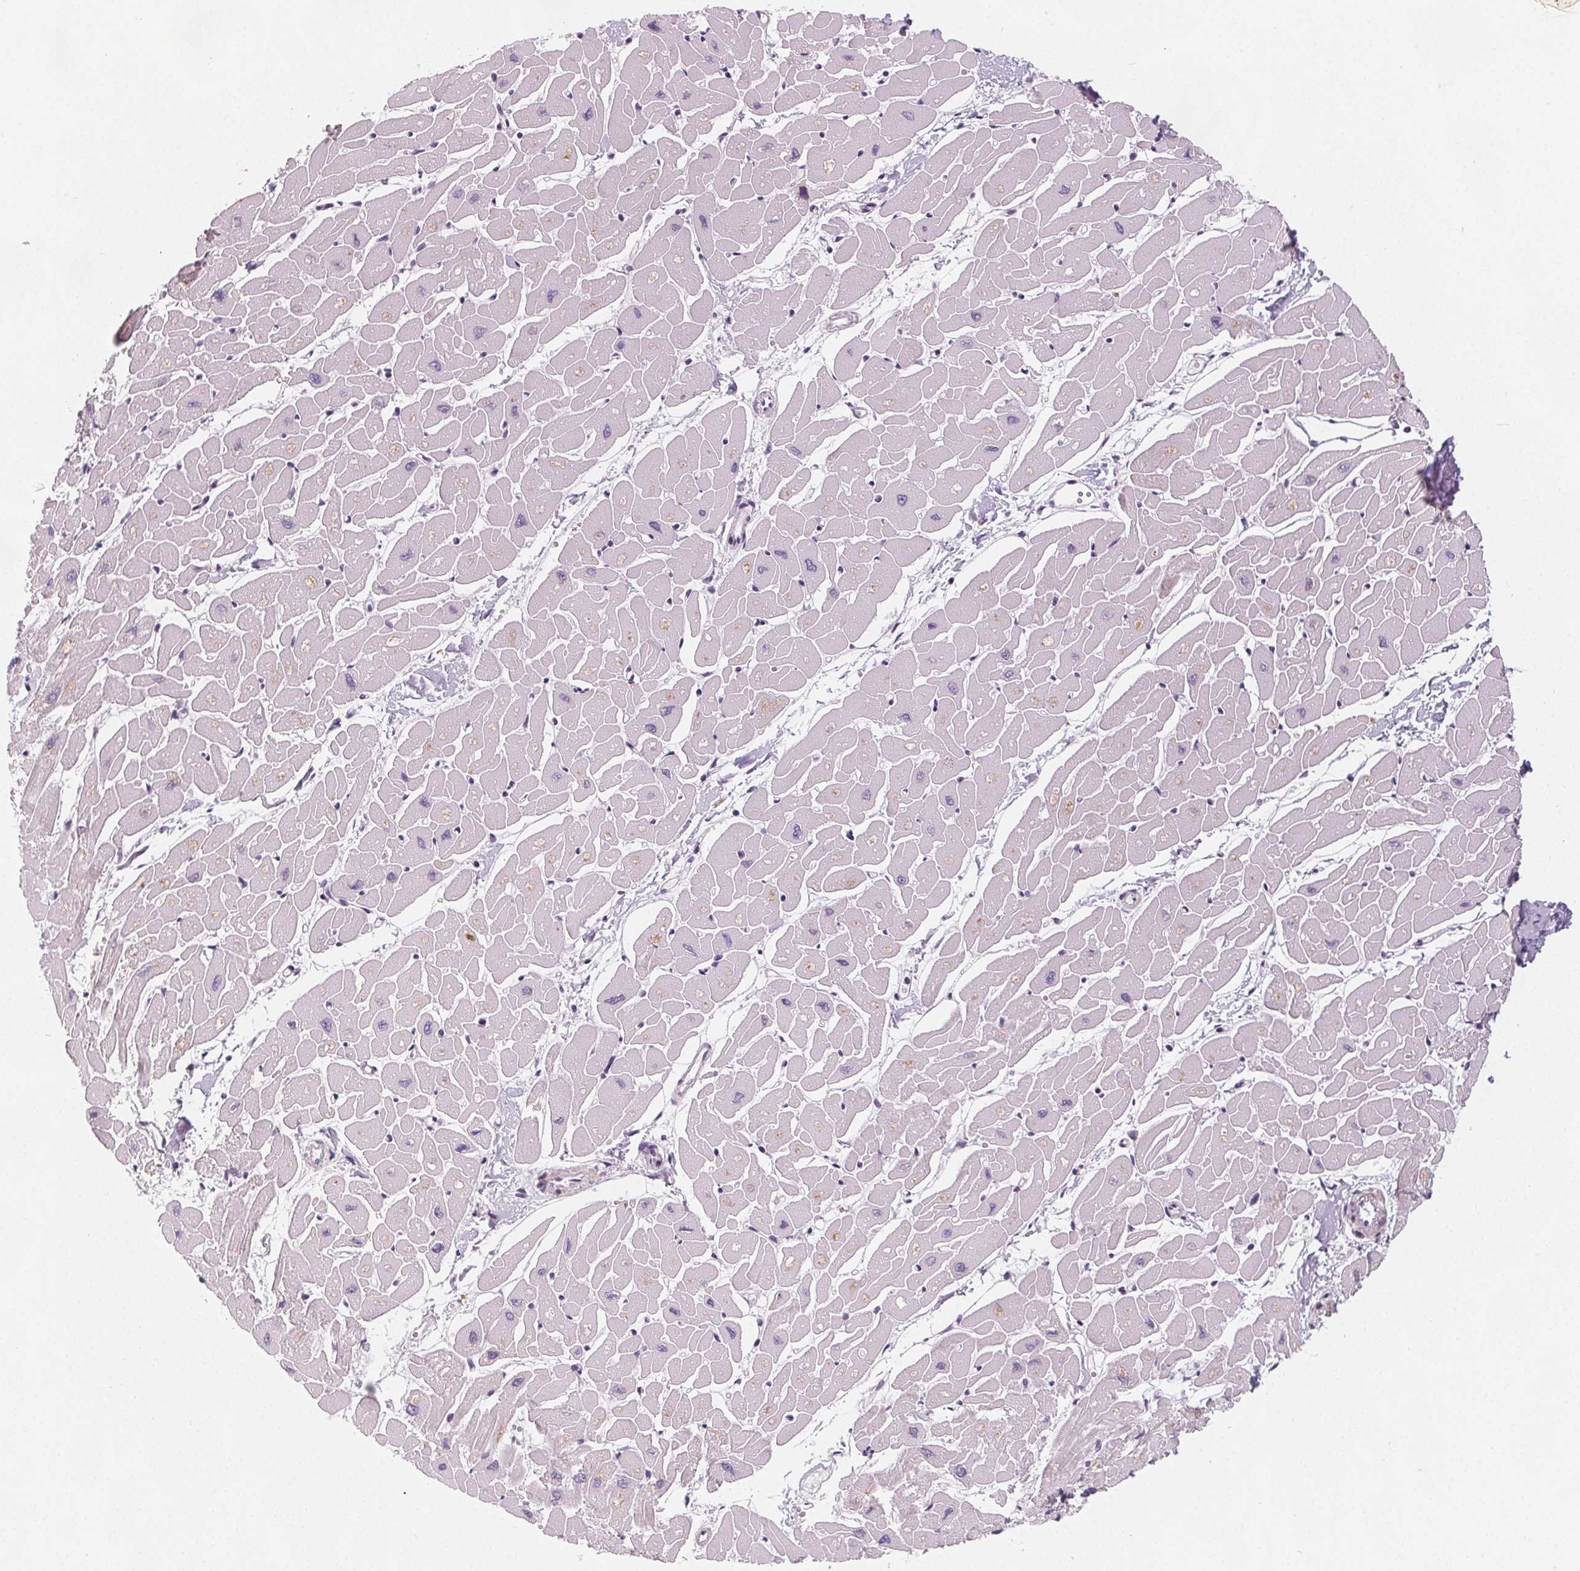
{"staining": {"intensity": "negative", "quantity": "none", "location": "none"}, "tissue": "heart muscle", "cell_type": "Cardiomyocytes", "image_type": "normal", "snomed": [{"axis": "morphology", "description": "Normal tissue, NOS"}, {"axis": "topography", "description": "Heart"}], "caption": "Human heart muscle stained for a protein using IHC demonstrates no expression in cardiomyocytes.", "gene": "SLC5A12", "patient": {"sex": "male", "age": 57}}